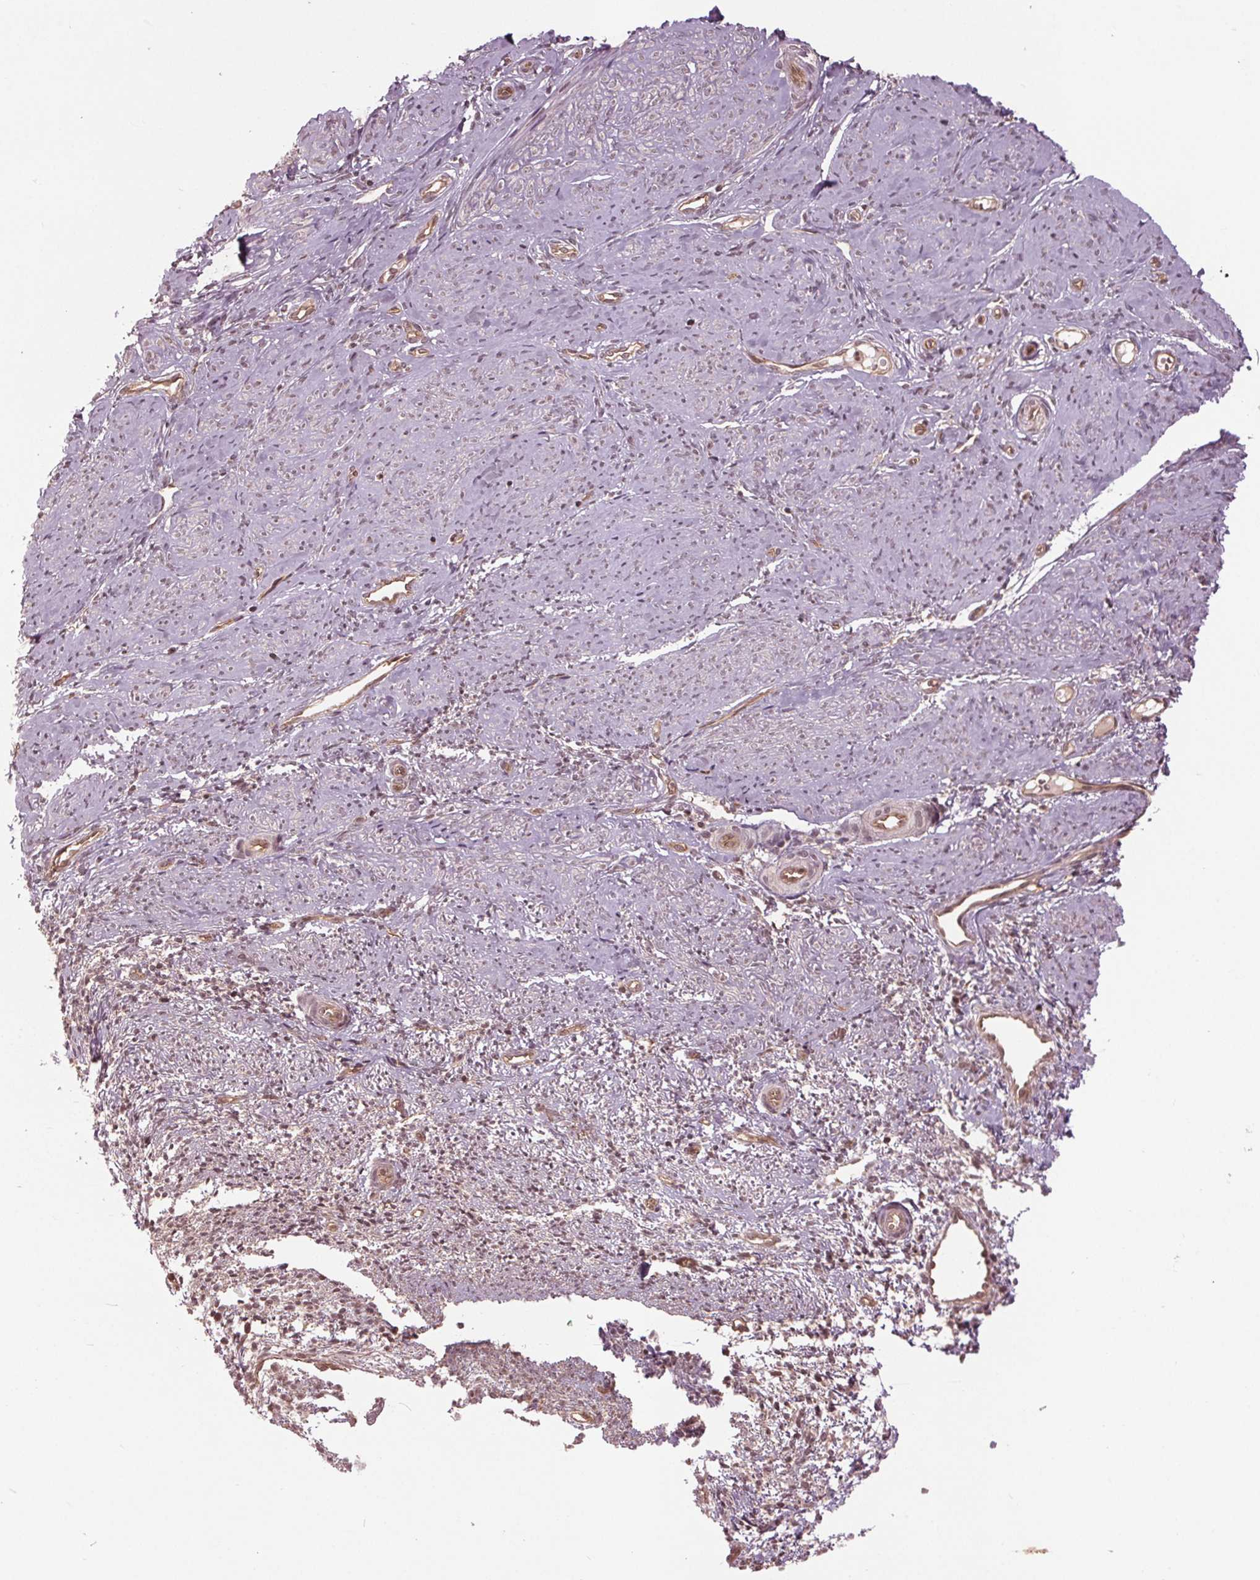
{"staining": {"intensity": "weak", "quantity": "<25%", "location": "cytoplasmic/membranous"}, "tissue": "smooth muscle", "cell_type": "Smooth muscle cells", "image_type": "normal", "snomed": [{"axis": "morphology", "description": "Normal tissue, NOS"}, {"axis": "topography", "description": "Smooth muscle"}], "caption": "High power microscopy micrograph of an immunohistochemistry micrograph of normal smooth muscle, revealing no significant staining in smooth muscle cells.", "gene": "BTBD1", "patient": {"sex": "female", "age": 48}}